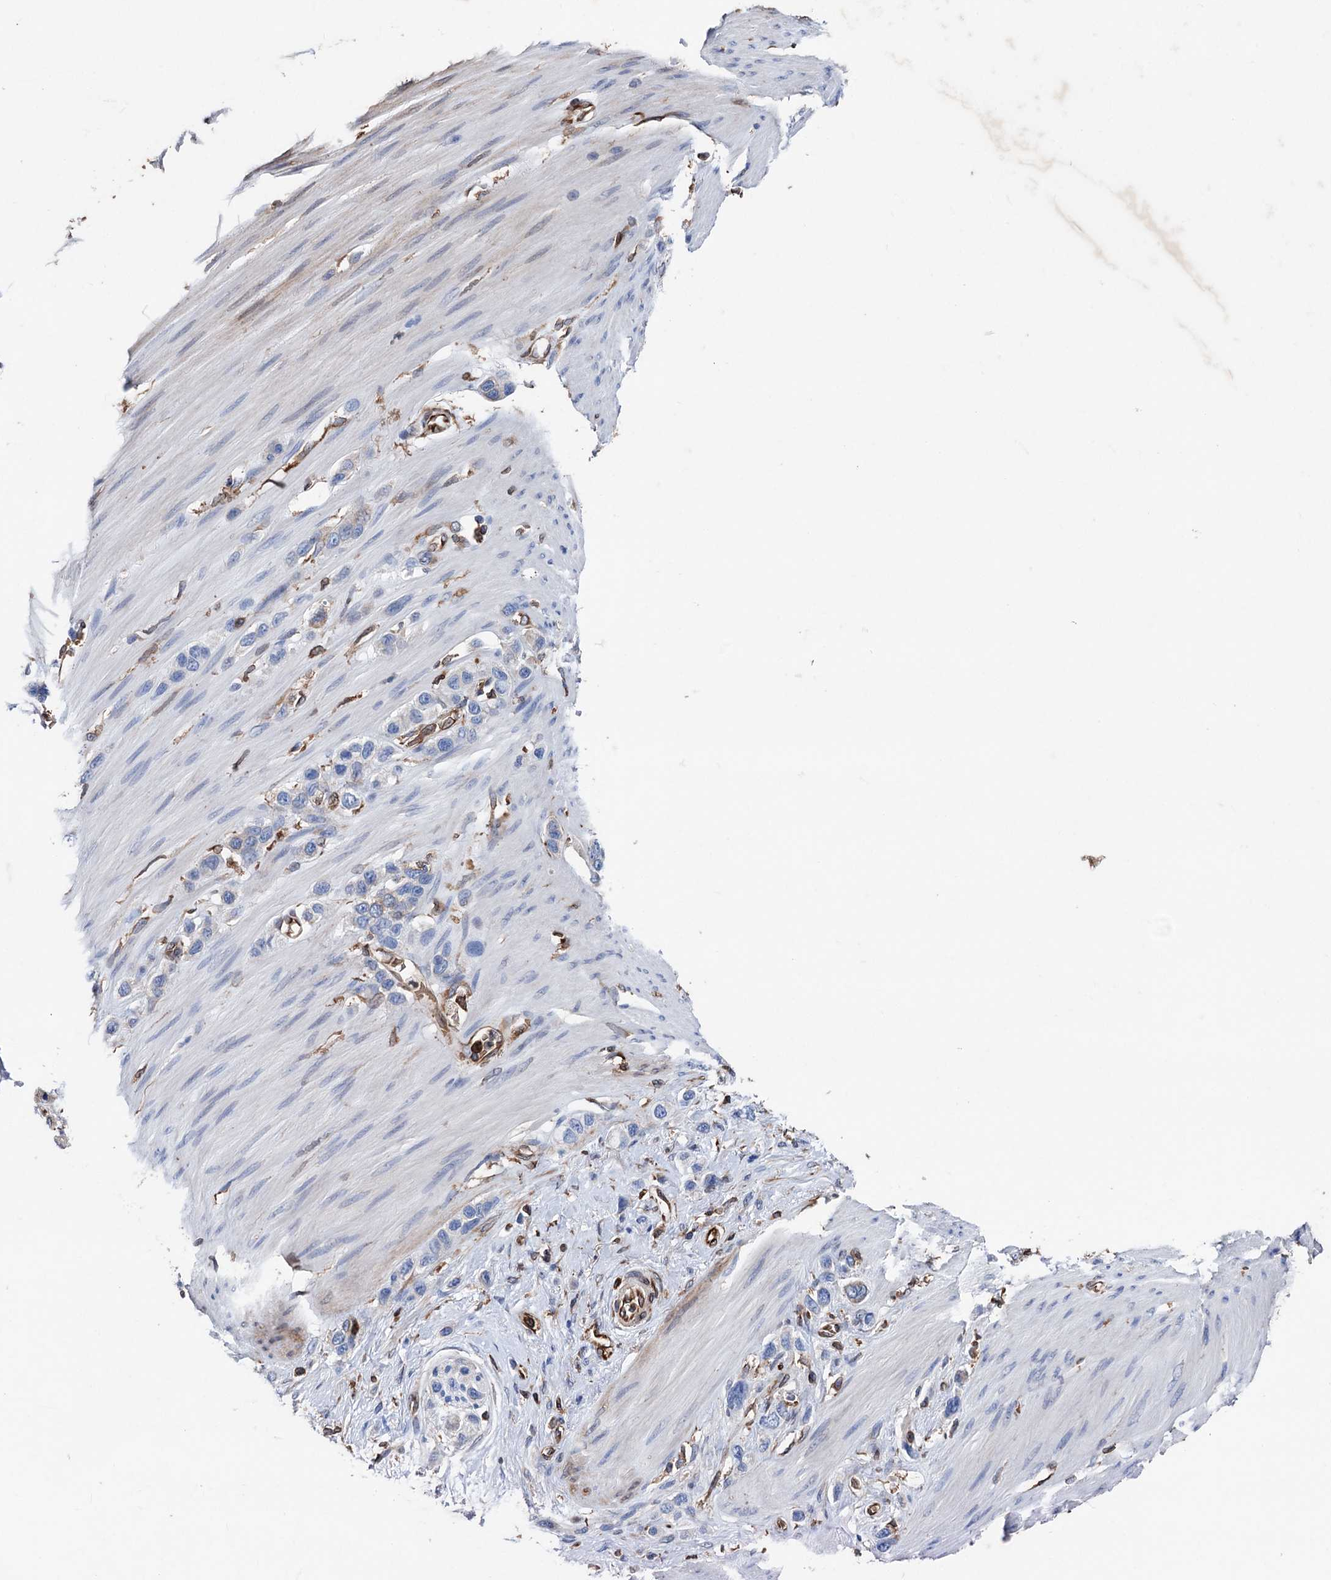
{"staining": {"intensity": "negative", "quantity": "none", "location": "none"}, "tissue": "stomach cancer", "cell_type": "Tumor cells", "image_type": "cancer", "snomed": [{"axis": "morphology", "description": "Adenocarcinoma, NOS"}, {"axis": "morphology", "description": "Adenocarcinoma, High grade"}, {"axis": "topography", "description": "Stomach, upper"}, {"axis": "topography", "description": "Stomach, lower"}], "caption": "This is an IHC histopathology image of stomach adenocarcinoma. There is no positivity in tumor cells.", "gene": "STING1", "patient": {"sex": "female", "age": 65}}